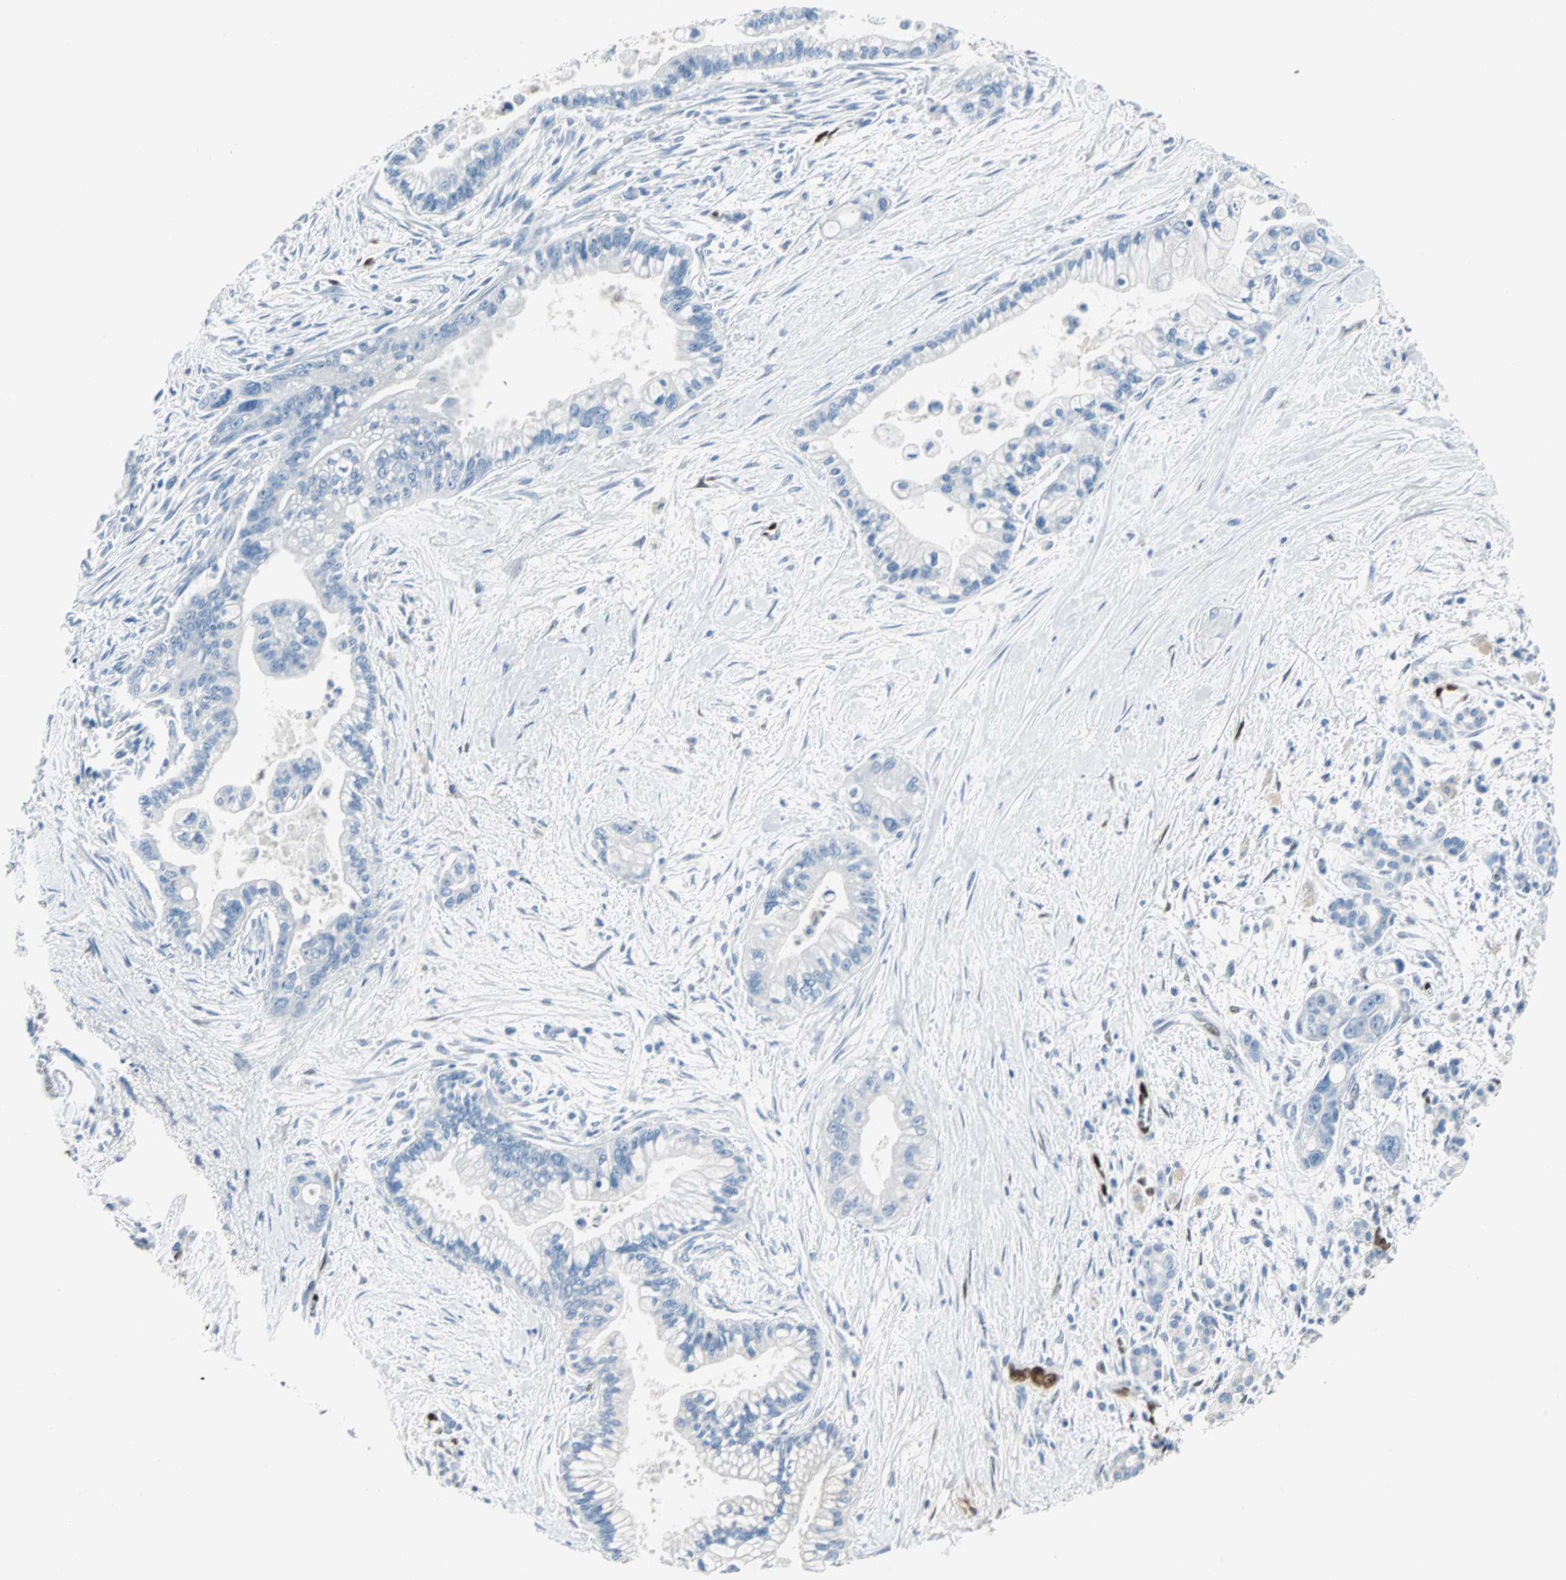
{"staining": {"intensity": "negative", "quantity": "none", "location": "none"}, "tissue": "pancreatic cancer", "cell_type": "Tumor cells", "image_type": "cancer", "snomed": [{"axis": "morphology", "description": "Adenocarcinoma, NOS"}, {"axis": "topography", "description": "Pancreas"}], "caption": "There is no significant positivity in tumor cells of adenocarcinoma (pancreatic). (Stains: DAB (3,3'-diaminobenzidine) immunohistochemistry with hematoxylin counter stain, Microscopy: brightfield microscopy at high magnification).", "gene": "IL33", "patient": {"sex": "male", "age": 70}}